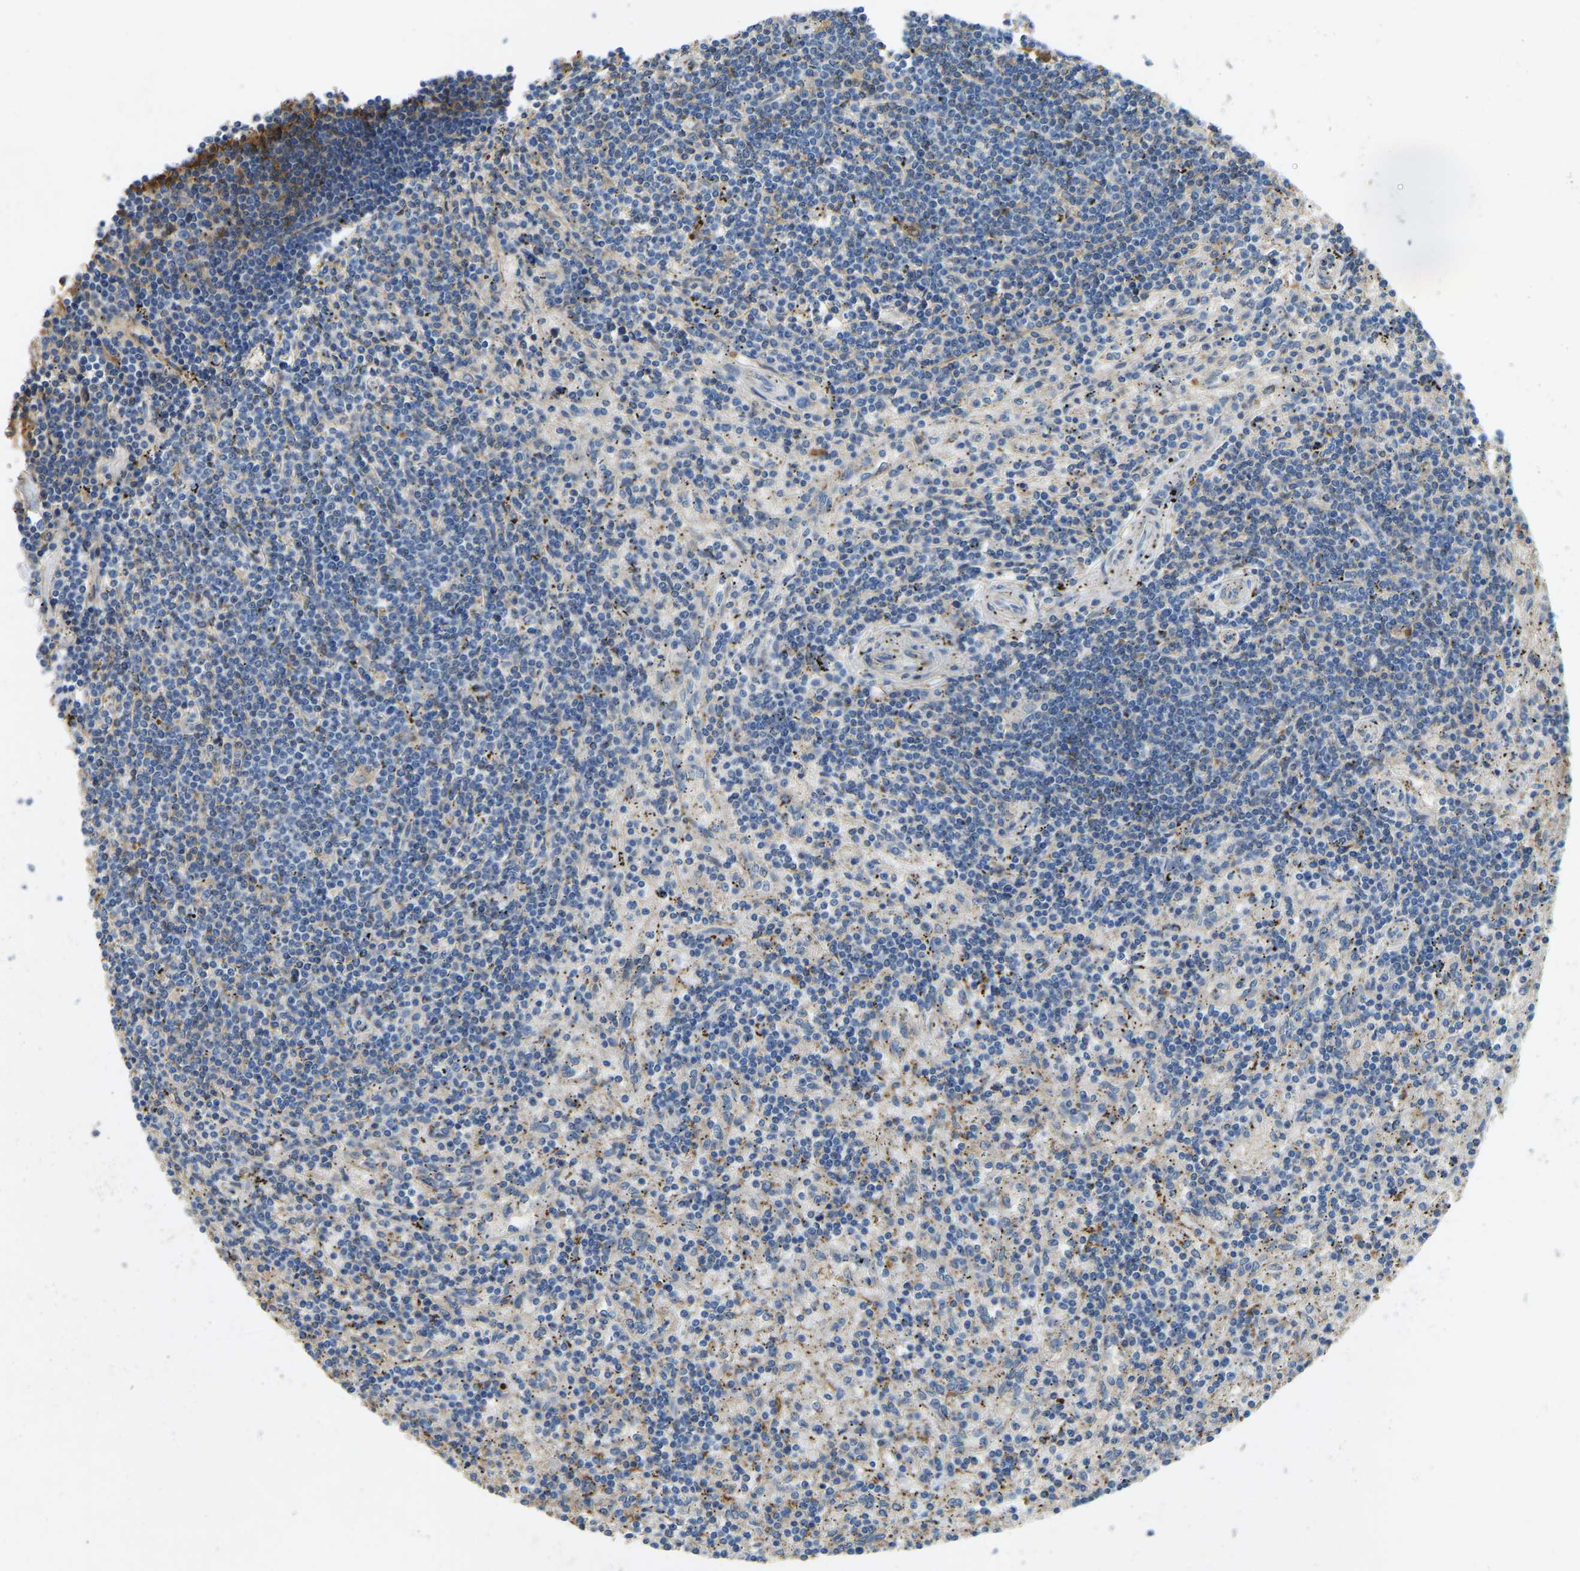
{"staining": {"intensity": "negative", "quantity": "none", "location": "none"}, "tissue": "lymphoma", "cell_type": "Tumor cells", "image_type": "cancer", "snomed": [{"axis": "morphology", "description": "Malignant lymphoma, non-Hodgkin's type, Low grade"}, {"axis": "topography", "description": "Spleen"}], "caption": "Tumor cells are negative for protein expression in human lymphoma.", "gene": "THBS4", "patient": {"sex": "male", "age": 76}}